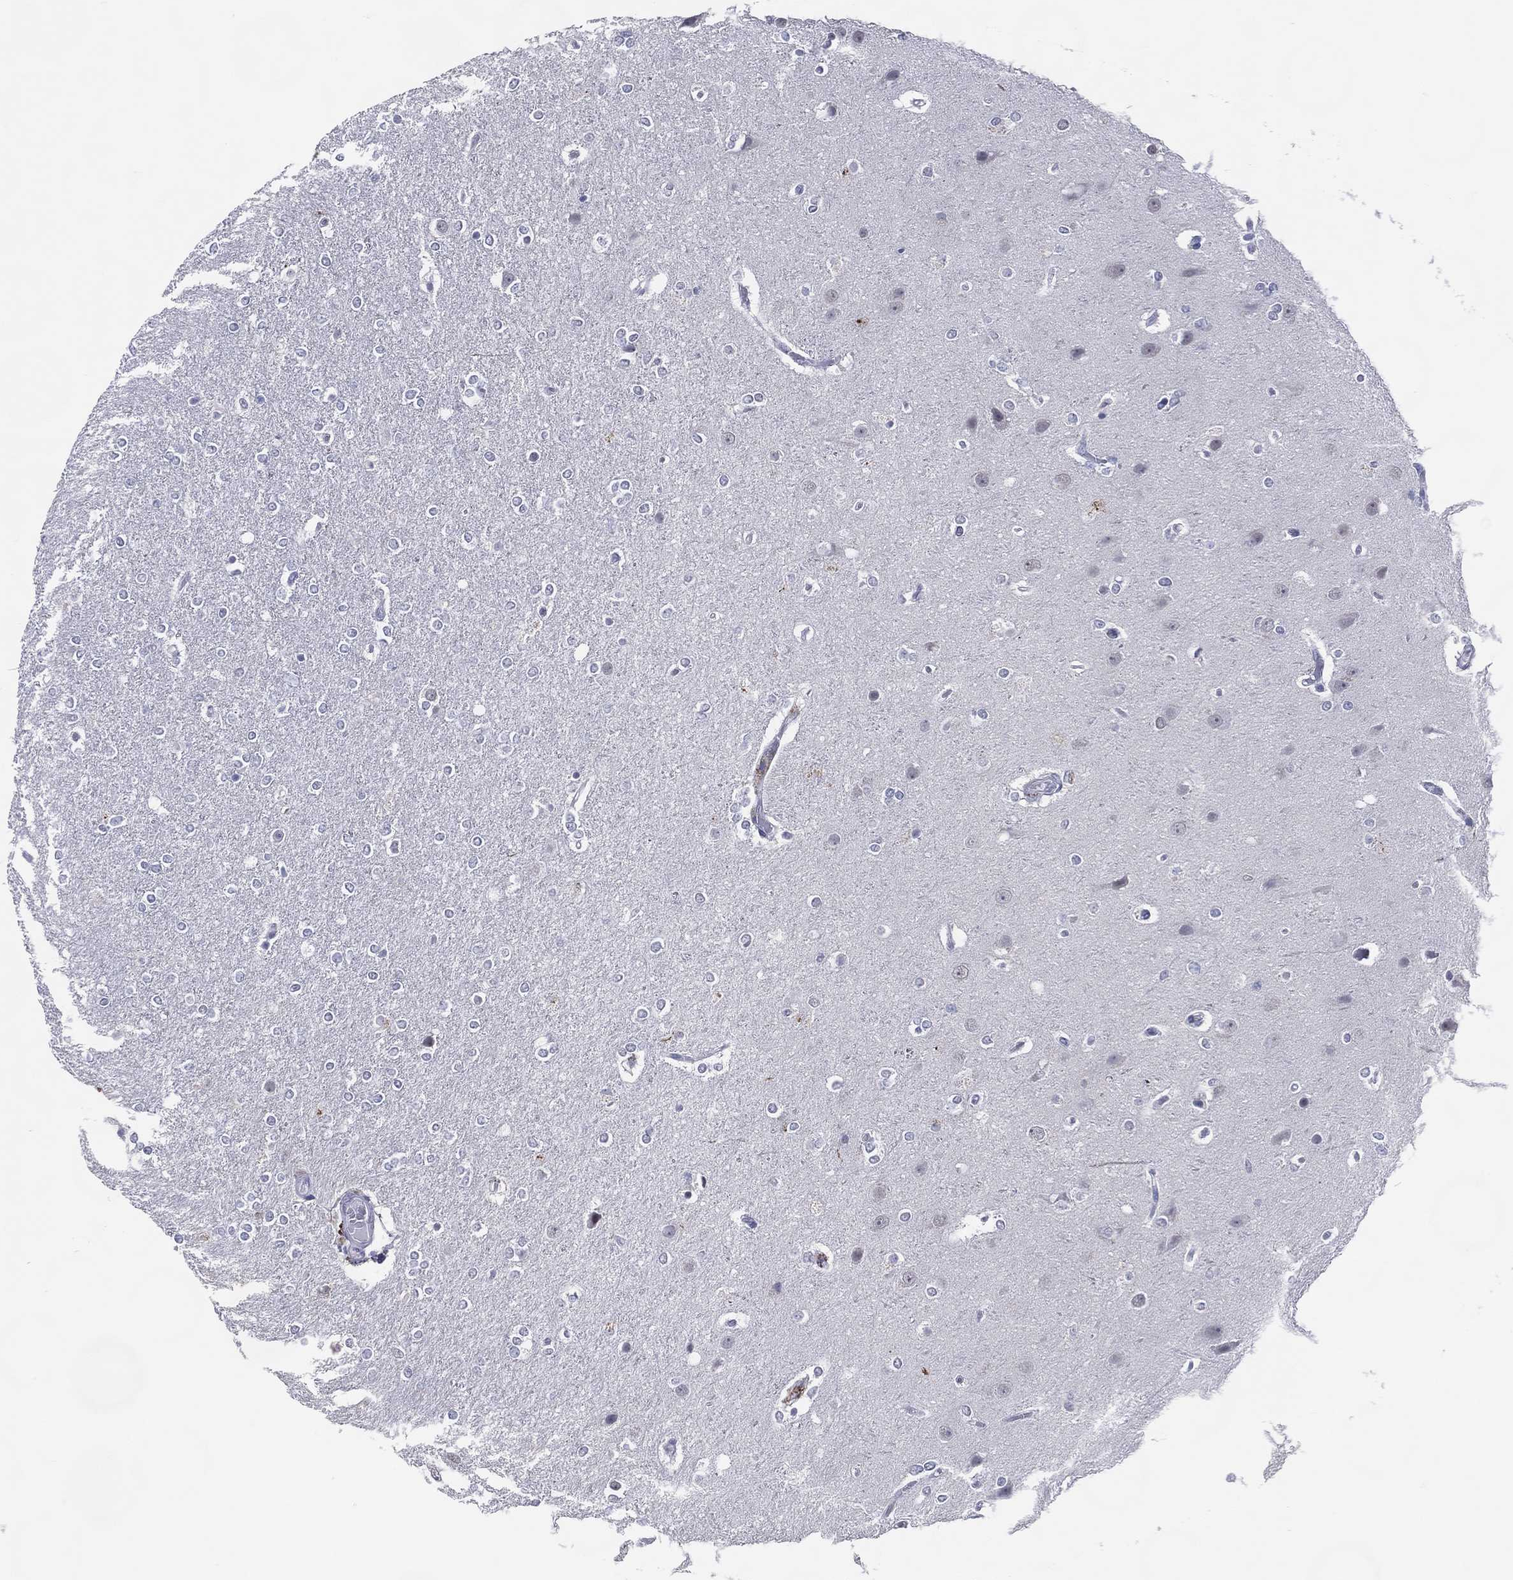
{"staining": {"intensity": "negative", "quantity": "none", "location": "none"}, "tissue": "glioma", "cell_type": "Tumor cells", "image_type": "cancer", "snomed": [{"axis": "morphology", "description": "Glioma, malignant, High grade"}, {"axis": "topography", "description": "Brain"}], "caption": "Image shows no protein positivity in tumor cells of glioma tissue.", "gene": "CFAP58", "patient": {"sex": "female", "age": 61}}